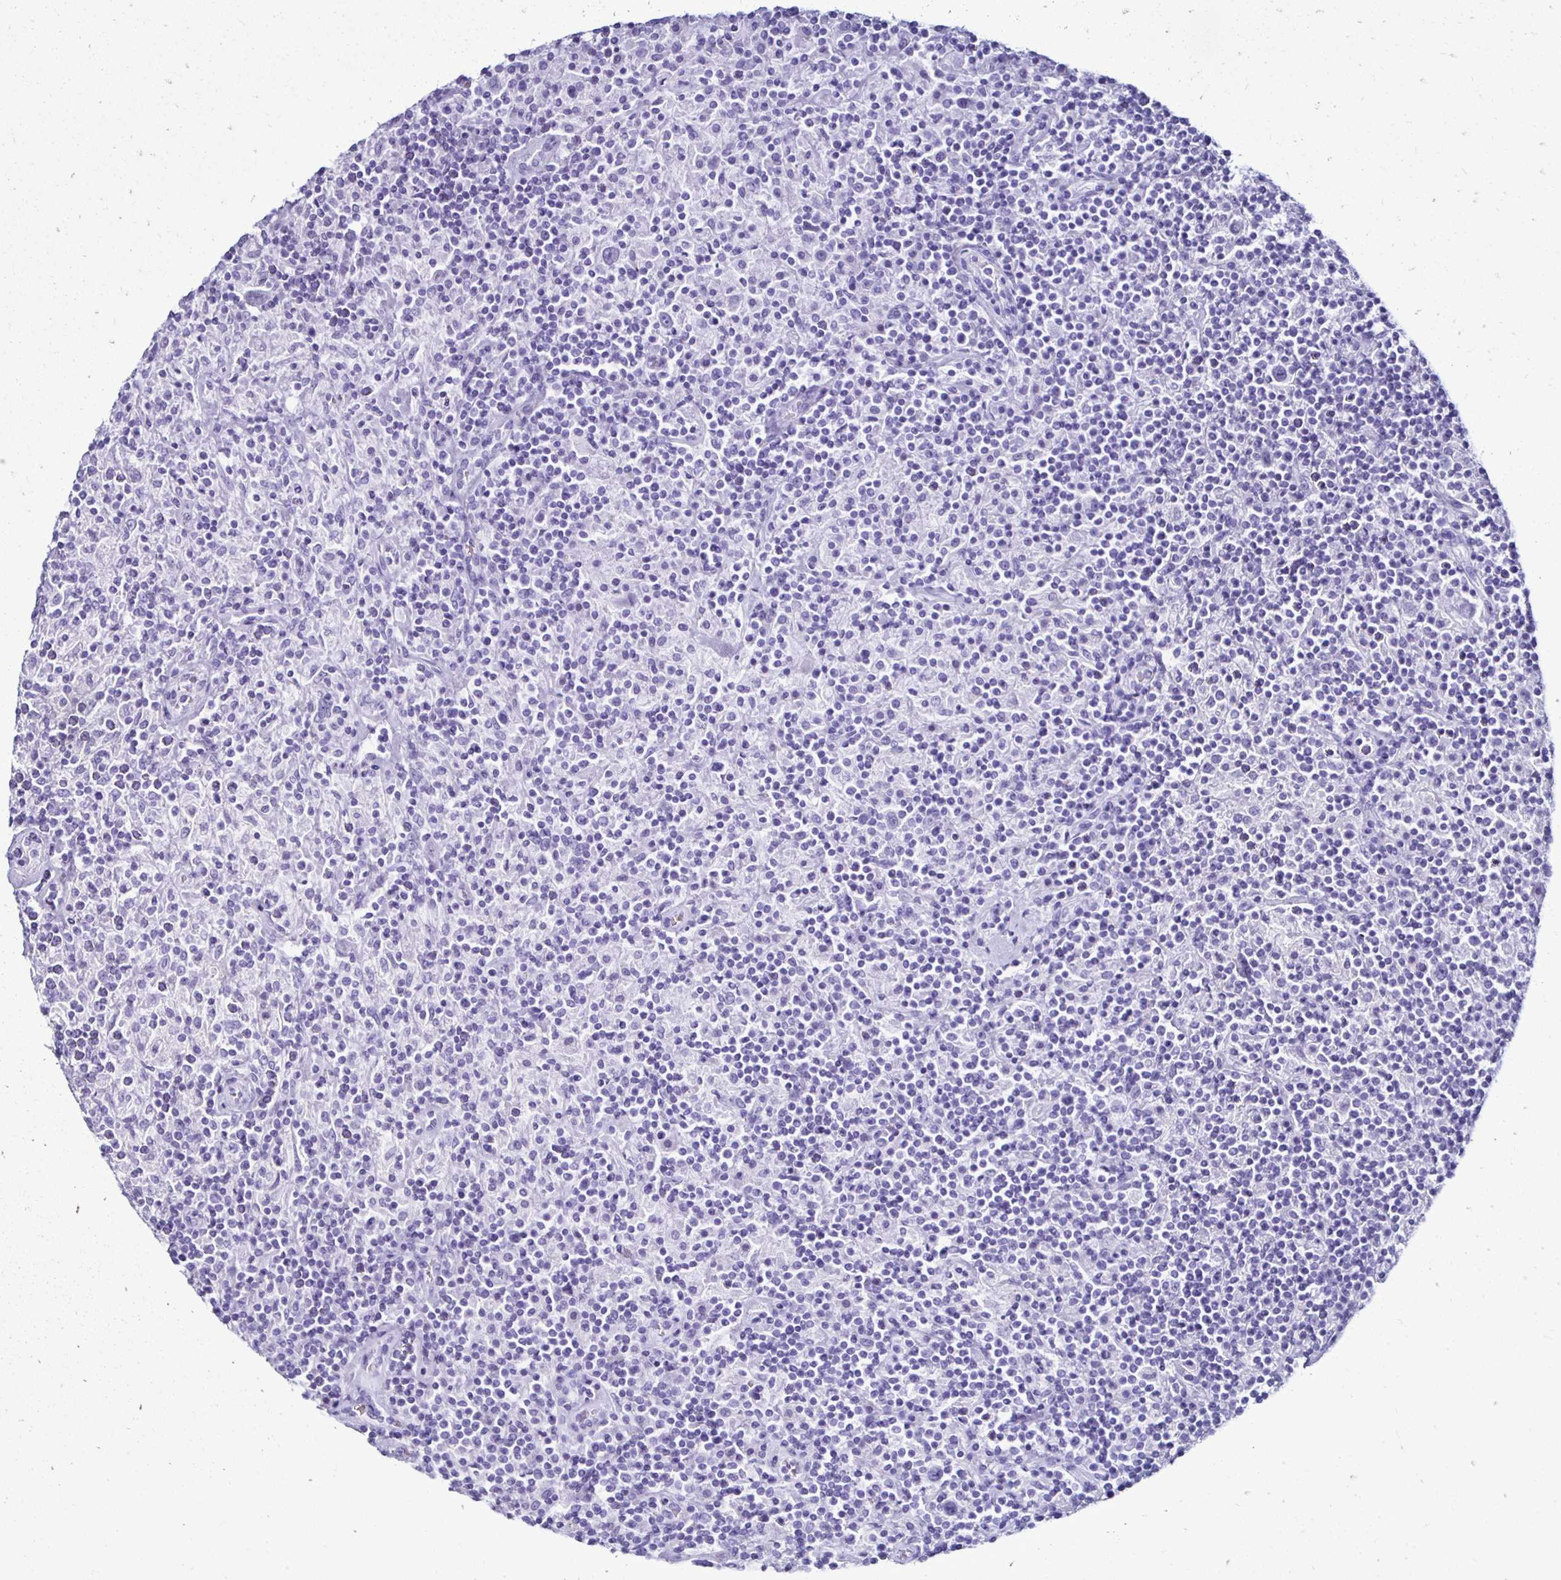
{"staining": {"intensity": "negative", "quantity": "none", "location": "none"}, "tissue": "lymphoma", "cell_type": "Tumor cells", "image_type": "cancer", "snomed": [{"axis": "morphology", "description": "Hodgkin's disease, NOS"}, {"axis": "topography", "description": "Lymph node"}], "caption": "This micrograph is of Hodgkin's disease stained with immunohistochemistry (IHC) to label a protein in brown with the nuclei are counter-stained blue. There is no positivity in tumor cells. (DAB (3,3'-diaminobenzidine) immunohistochemistry (IHC) with hematoxylin counter stain).", "gene": "CST5", "patient": {"sex": "male", "age": 70}}